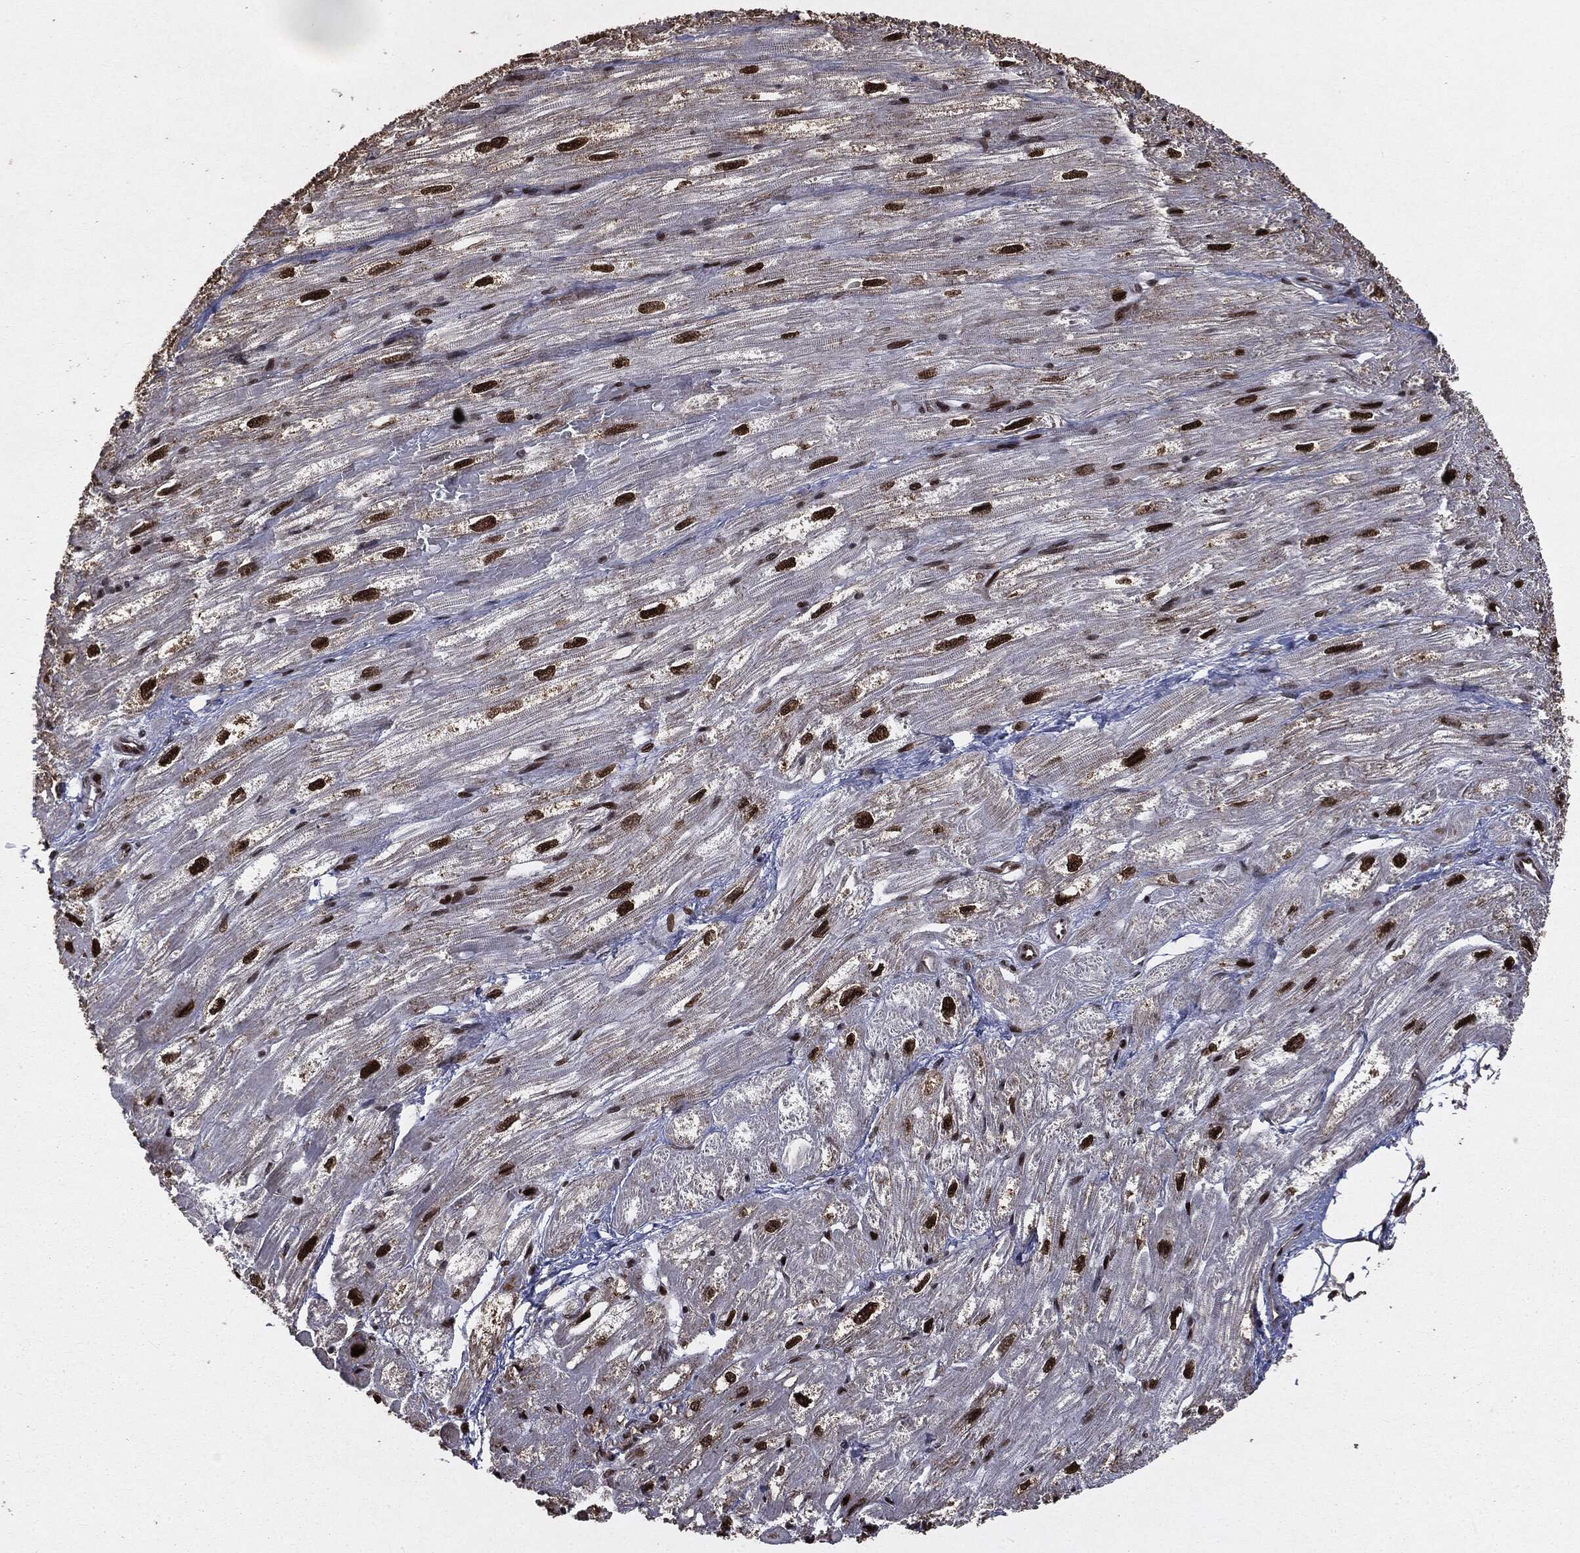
{"staining": {"intensity": "strong", "quantity": "25%-75%", "location": "nuclear"}, "tissue": "heart muscle", "cell_type": "Cardiomyocytes", "image_type": "normal", "snomed": [{"axis": "morphology", "description": "Normal tissue, NOS"}, {"axis": "topography", "description": "Heart"}], "caption": "Cardiomyocytes reveal strong nuclear positivity in about 25%-75% of cells in normal heart muscle.", "gene": "DVL2", "patient": {"sex": "male", "age": 62}}